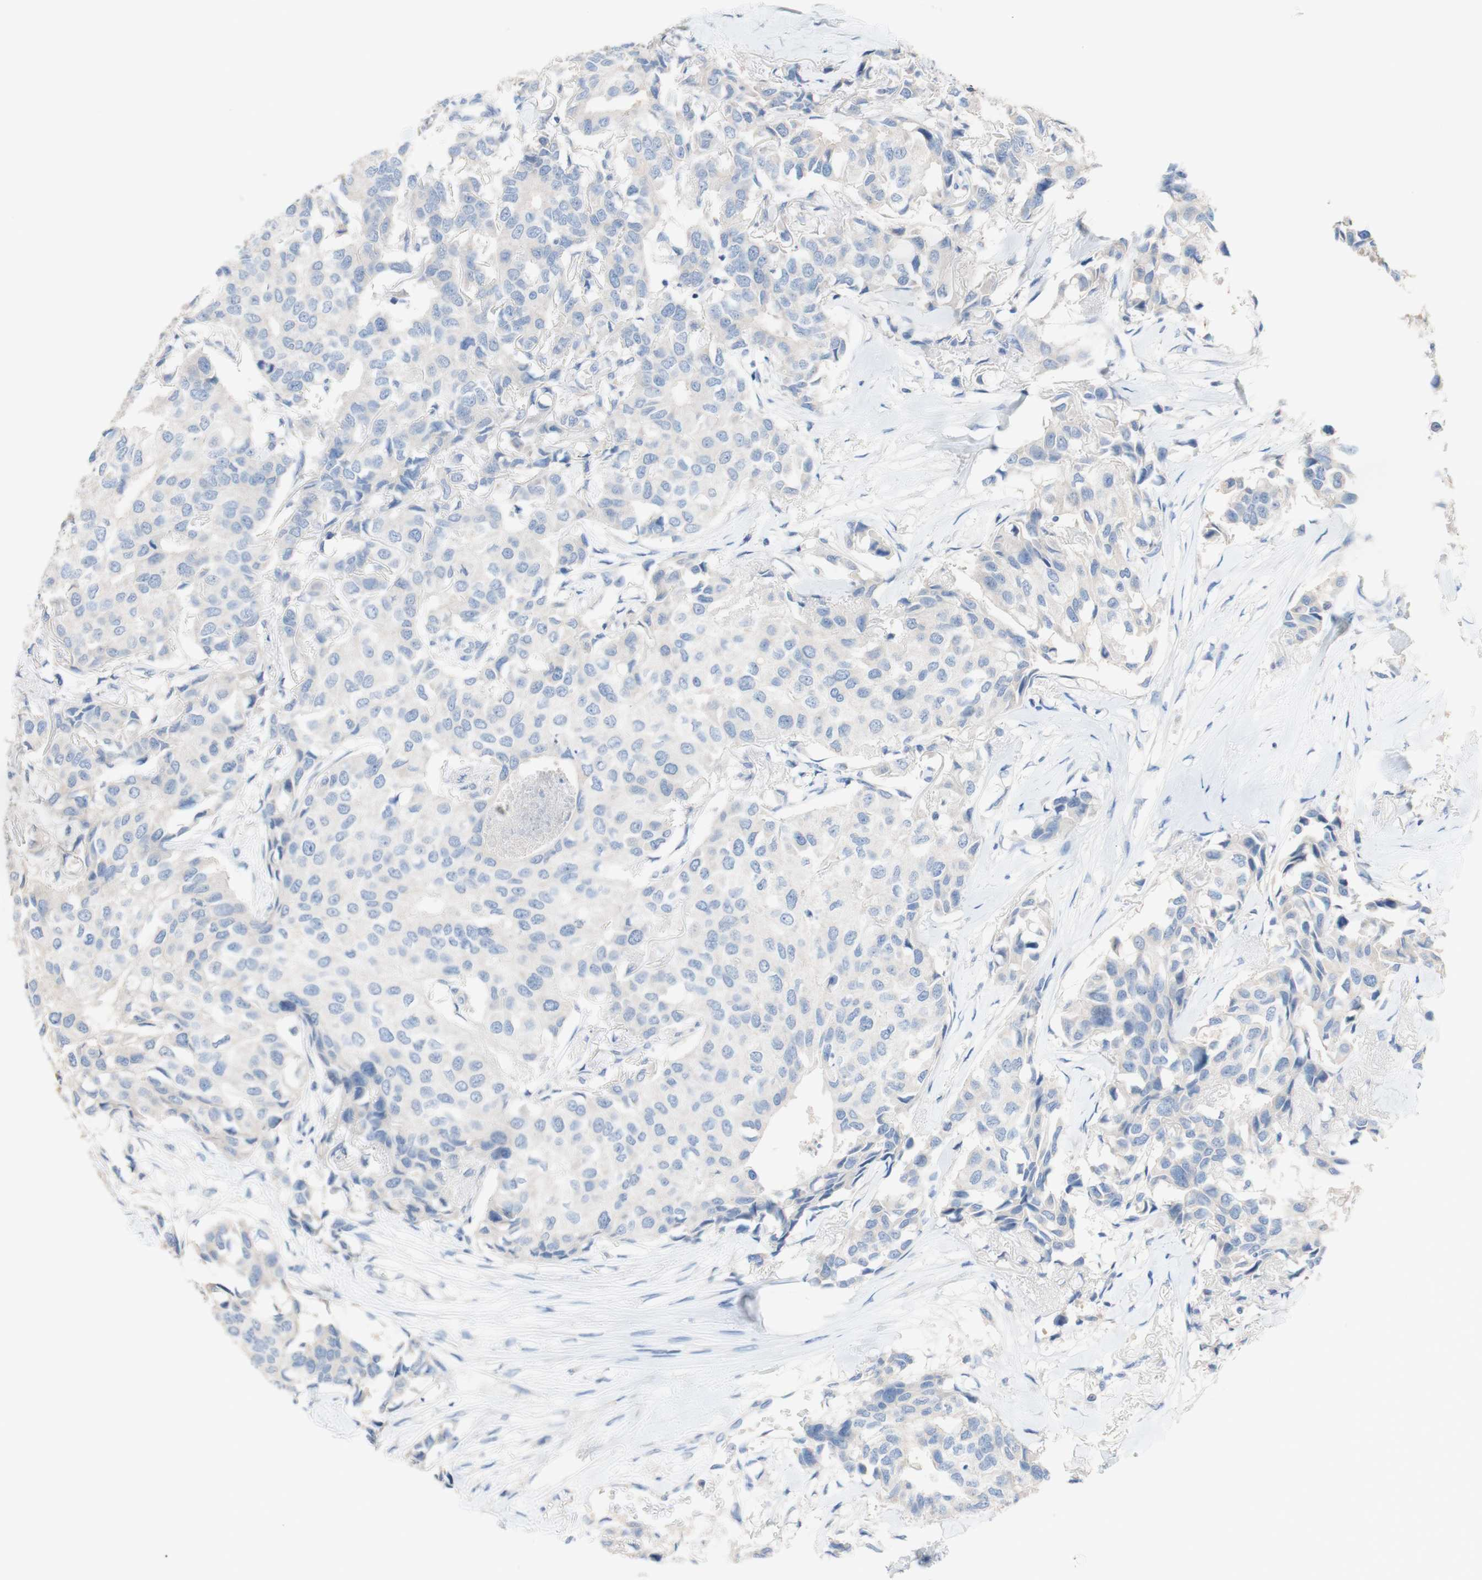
{"staining": {"intensity": "negative", "quantity": "none", "location": "none"}, "tissue": "breast cancer", "cell_type": "Tumor cells", "image_type": "cancer", "snomed": [{"axis": "morphology", "description": "Duct carcinoma"}, {"axis": "topography", "description": "Breast"}], "caption": "Human breast invasive ductal carcinoma stained for a protein using IHC reveals no positivity in tumor cells.", "gene": "PACSIN1", "patient": {"sex": "female", "age": 80}}